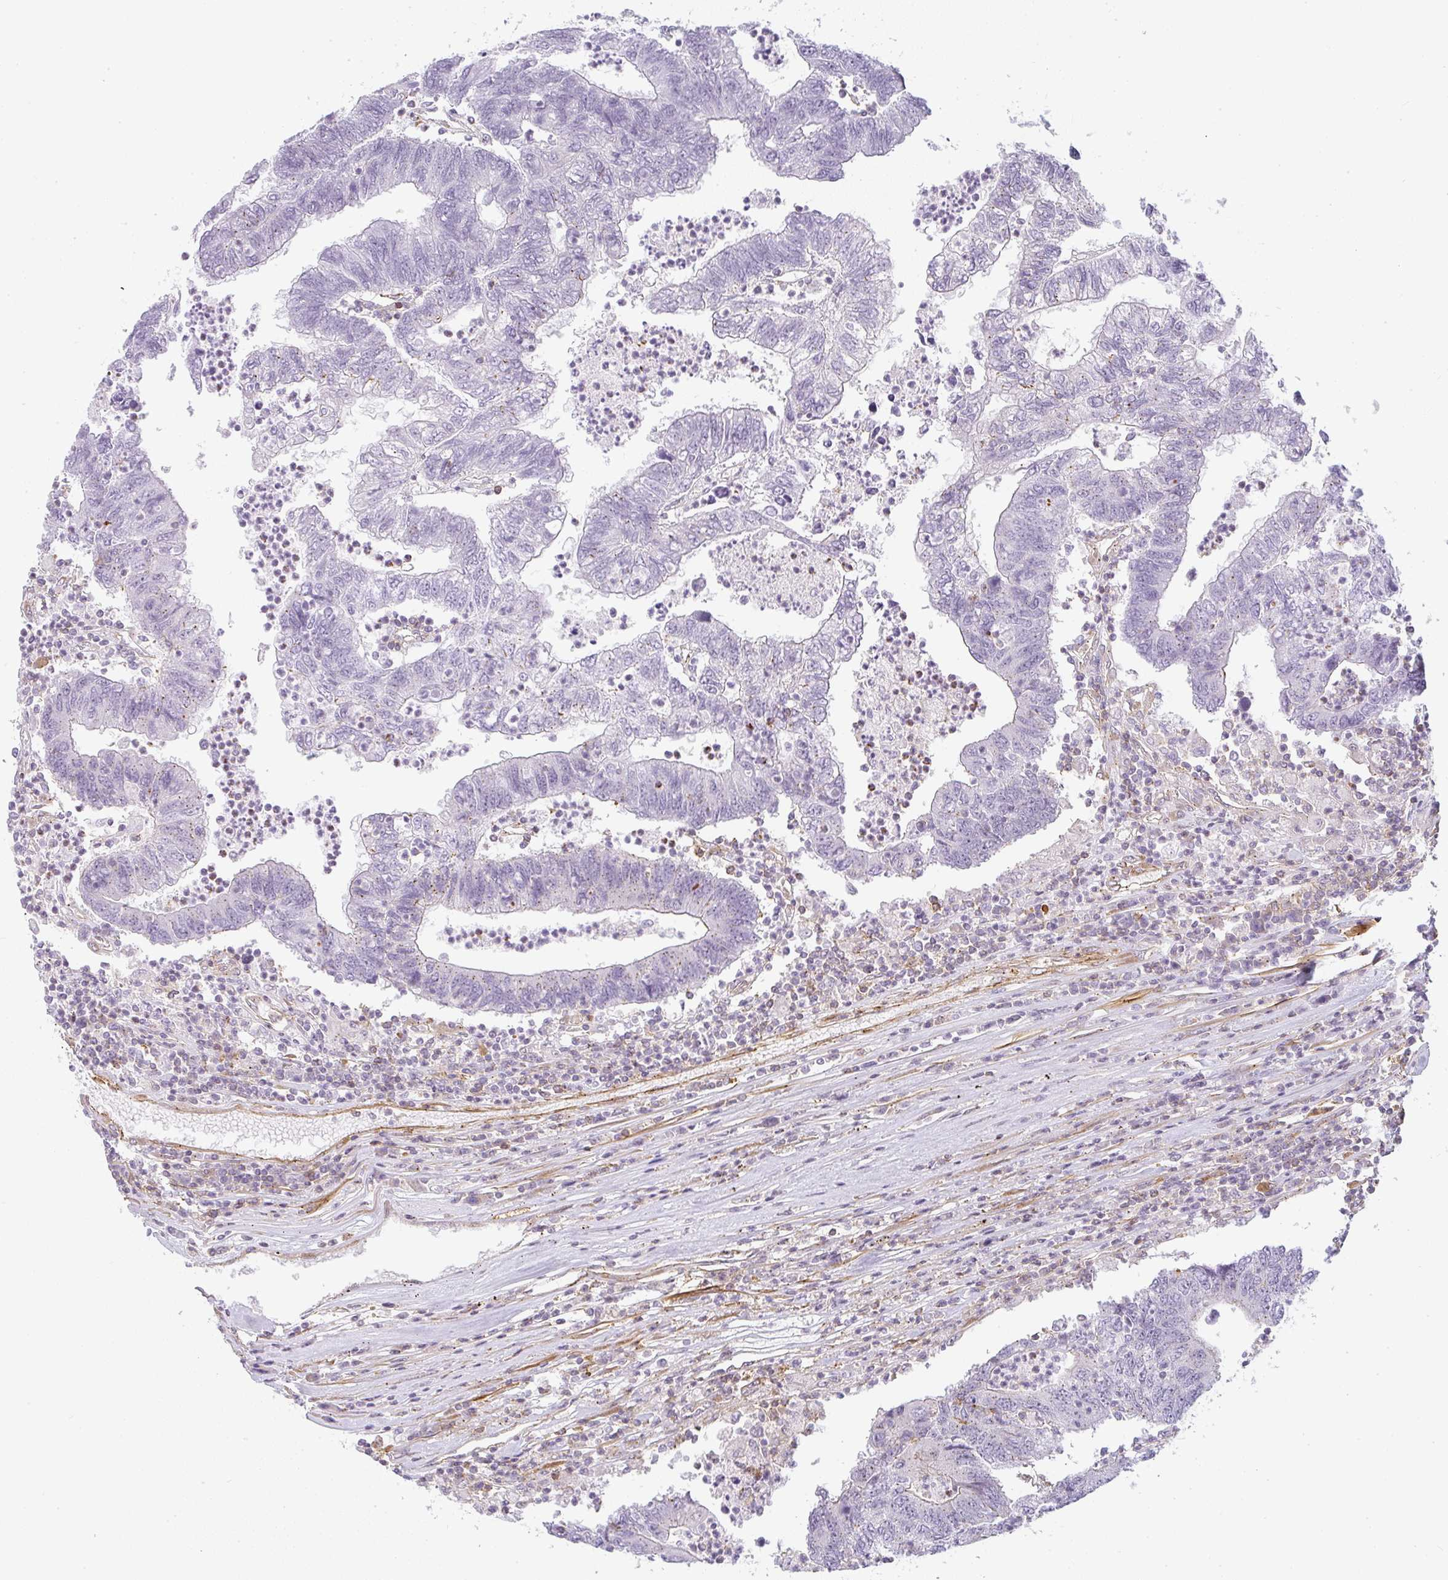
{"staining": {"intensity": "negative", "quantity": "none", "location": "none"}, "tissue": "colorectal cancer", "cell_type": "Tumor cells", "image_type": "cancer", "snomed": [{"axis": "morphology", "description": "Adenocarcinoma, NOS"}, {"axis": "topography", "description": "Colon"}], "caption": "Histopathology image shows no protein staining in tumor cells of colorectal adenocarcinoma tissue.", "gene": "SULF1", "patient": {"sex": "female", "age": 48}}